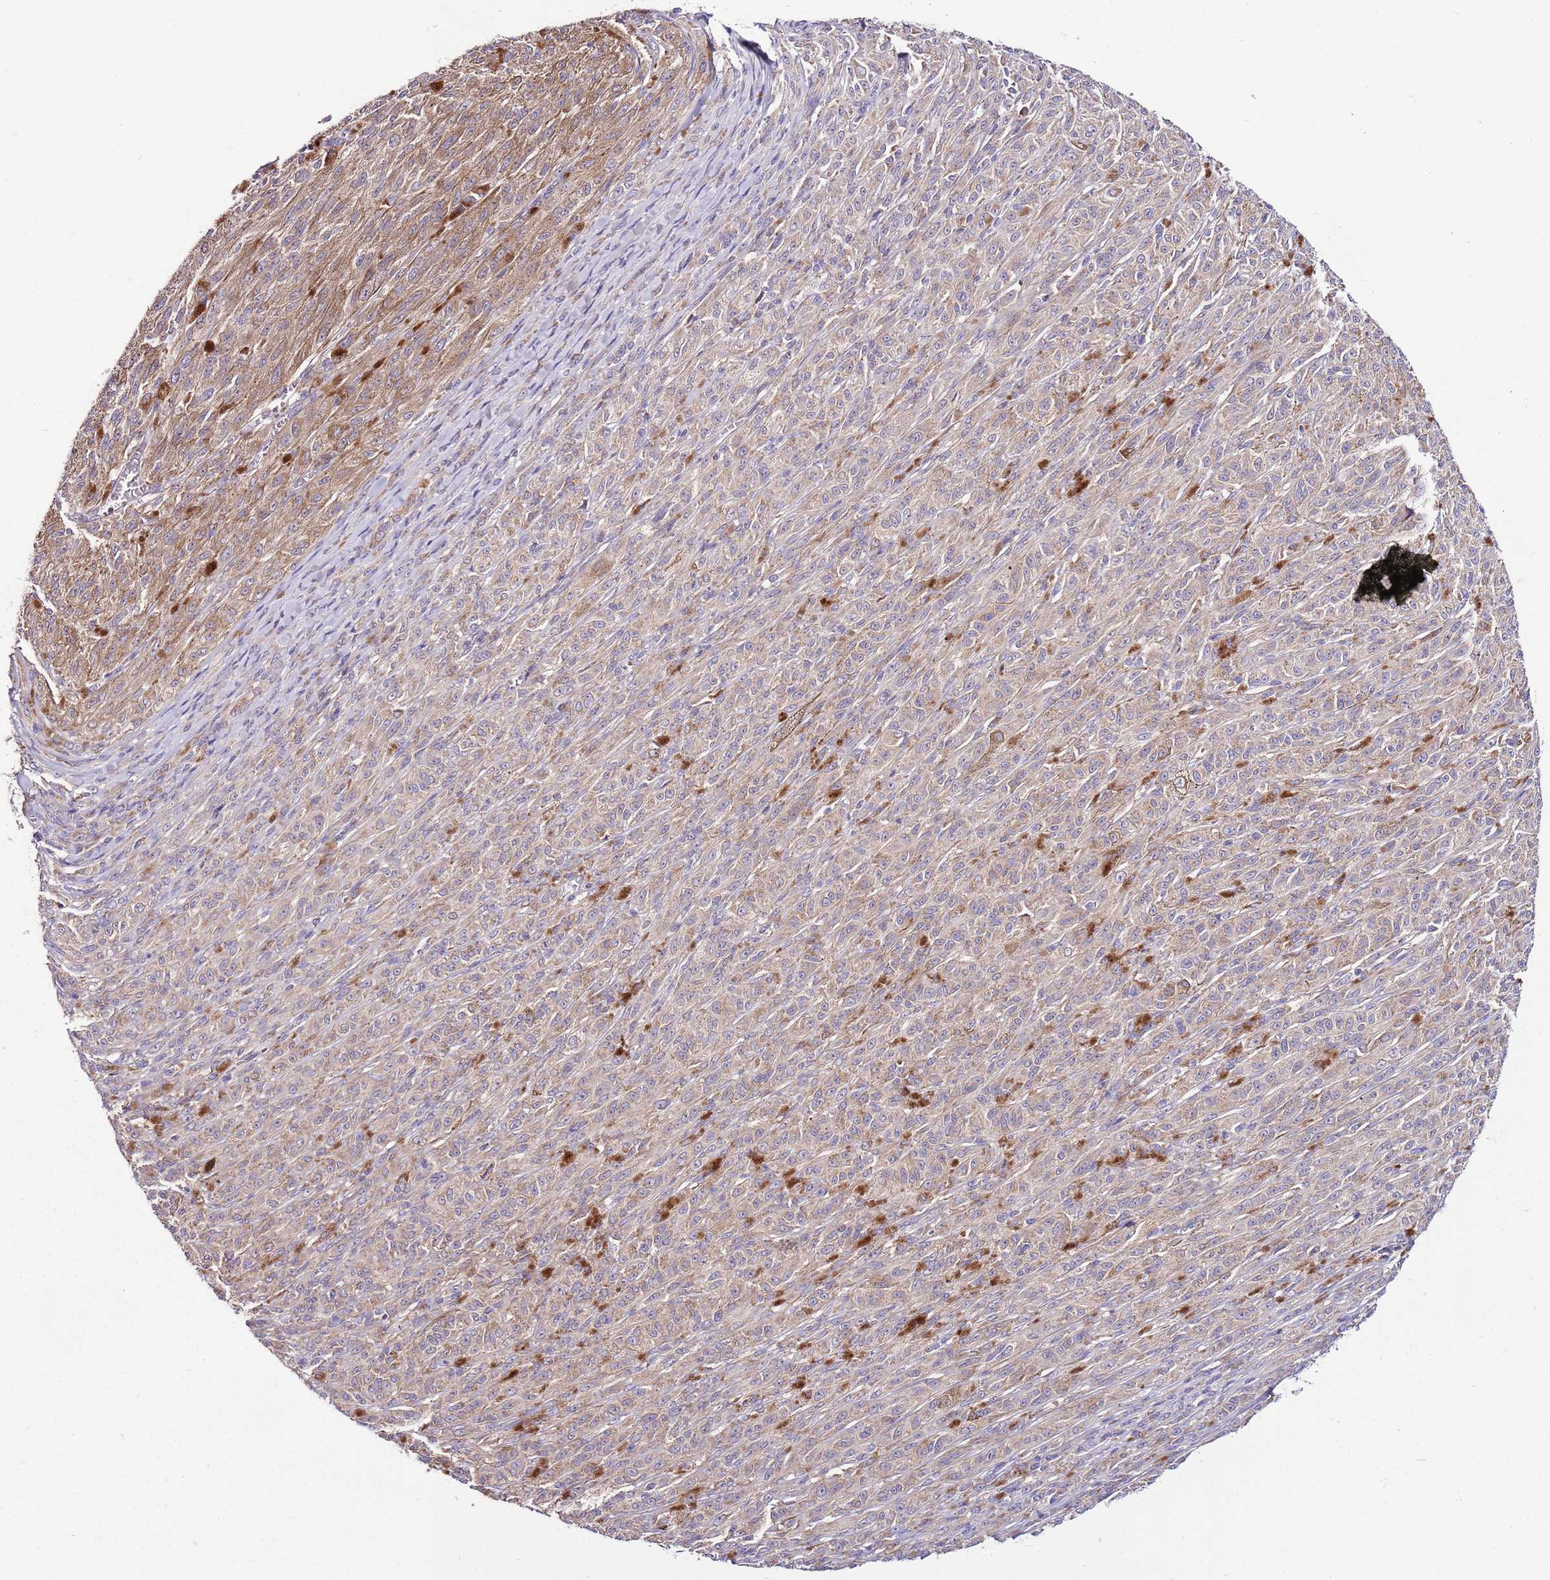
{"staining": {"intensity": "moderate", "quantity": "25%-75%", "location": "cytoplasmic/membranous"}, "tissue": "melanoma", "cell_type": "Tumor cells", "image_type": "cancer", "snomed": [{"axis": "morphology", "description": "Malignant melanoma, NOS"}, {"axis": "topography", "description": "Skin"}], "caption": "Immunohistochemistry (DAB (3,3'-diaminobenzidine)) staining of human melanoma exhibits moderate cytoplasmic/membranous protein positivity in about 25%-75% of tumor cells. The staining was performed using DAB to visualize the protein expression in brown, while the nuclei were stained in blue with hematoxylin (Magnification: 20x).", "gene": "SMG1", "patient": {"sex": "female", "age": 52}}